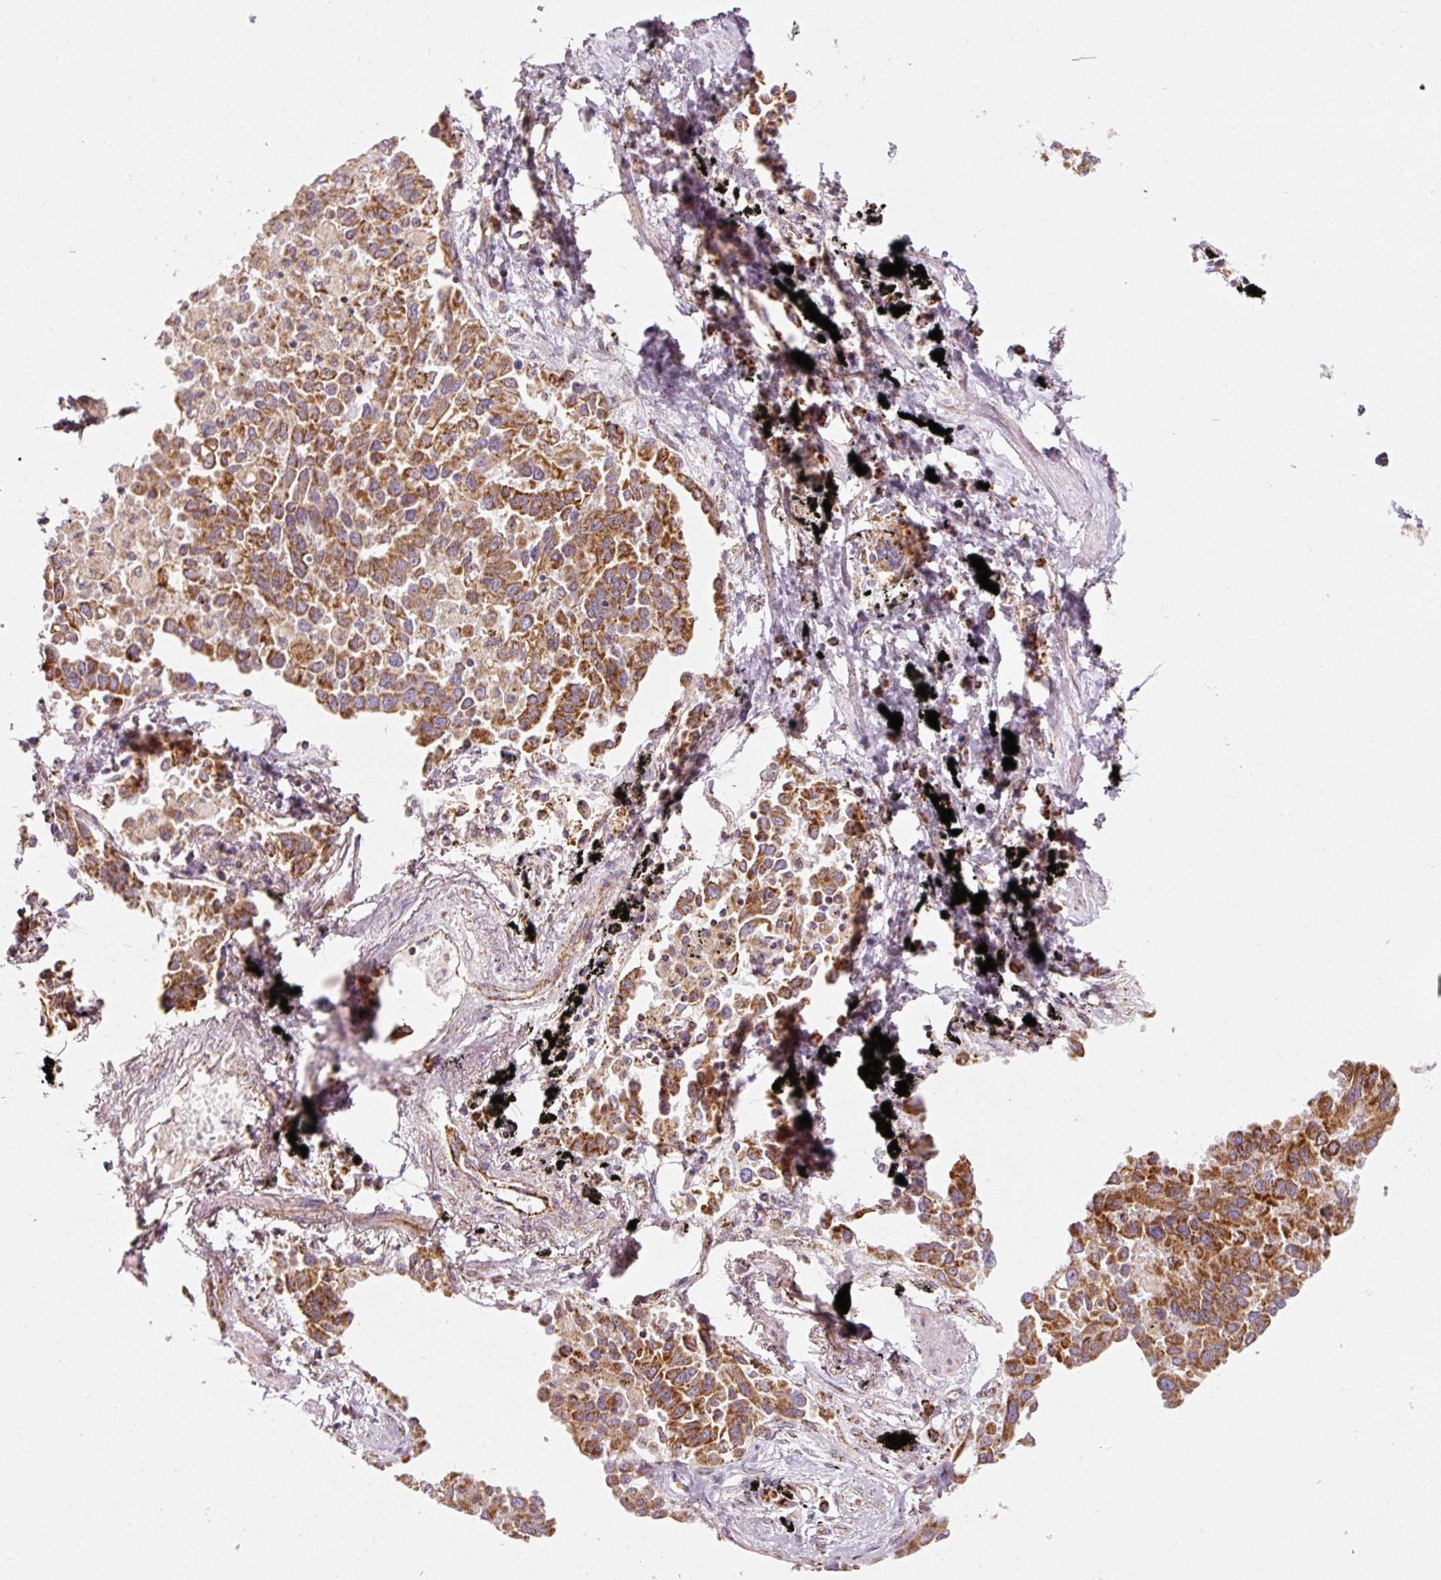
{"staining": {"intensity": "strong", "quantity": ">75%", "location": "cytoplasmic/membranous"}, "tissue": "lung cancer", "cell_type": "Tumor cells", "image_type": "cancer", "snomed": [{"axis": "morphology", "description": "Adenocarcinoma, NOS"}, {"axis": "topography", "description": "Lung"}], "caption": "Tumor cells reveal high levels of strong cytoplasmic/membranous staining in approximately >75% of cells in lung cancer. (brown staining indicates protein expression, while blue staining denotes nuclei).", "gene": "NDUFB4", "patient": {"sex": "male", "age": 67}}